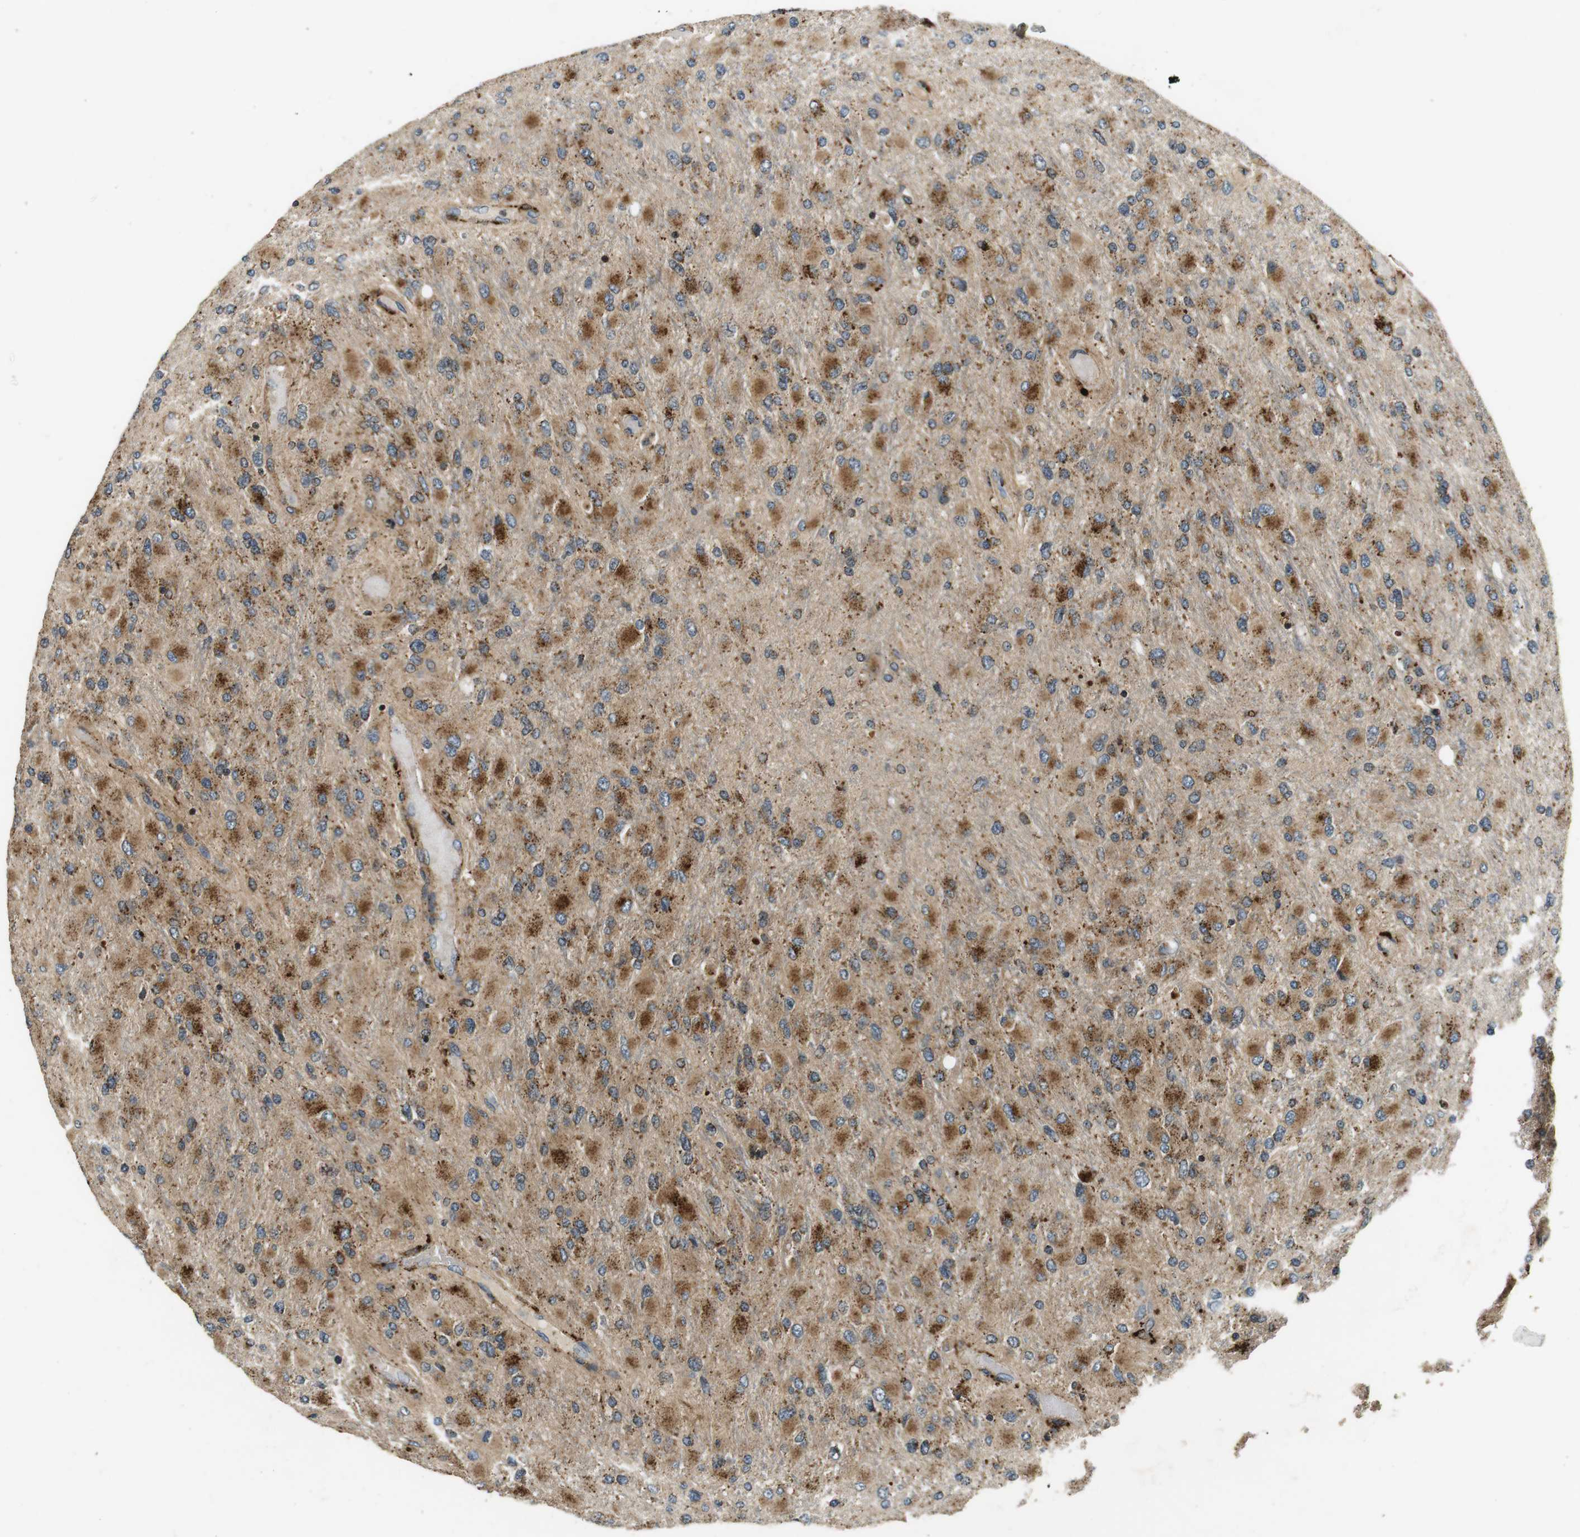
{"staining": {"intensity": "moderate", "quantity": ">75%", "location": "cytoplasmic/membranous"}, "tissue": "glioma", "cell_type": "Tumor cells", "image_type": "cancer", "snomed": [{"axis": "morphology", "description": "Glioma, malignant, High grade"}, {"axis": "topography", "description": "Cerebral cortex"}], "caption": "Human glioma stained with a brown dye shows moderate cytoplasmic/membranous positive staining in about >75% of tumor cells.", "gene": "TXNRD1", "patient": {"sex": "female", "age": 36}}